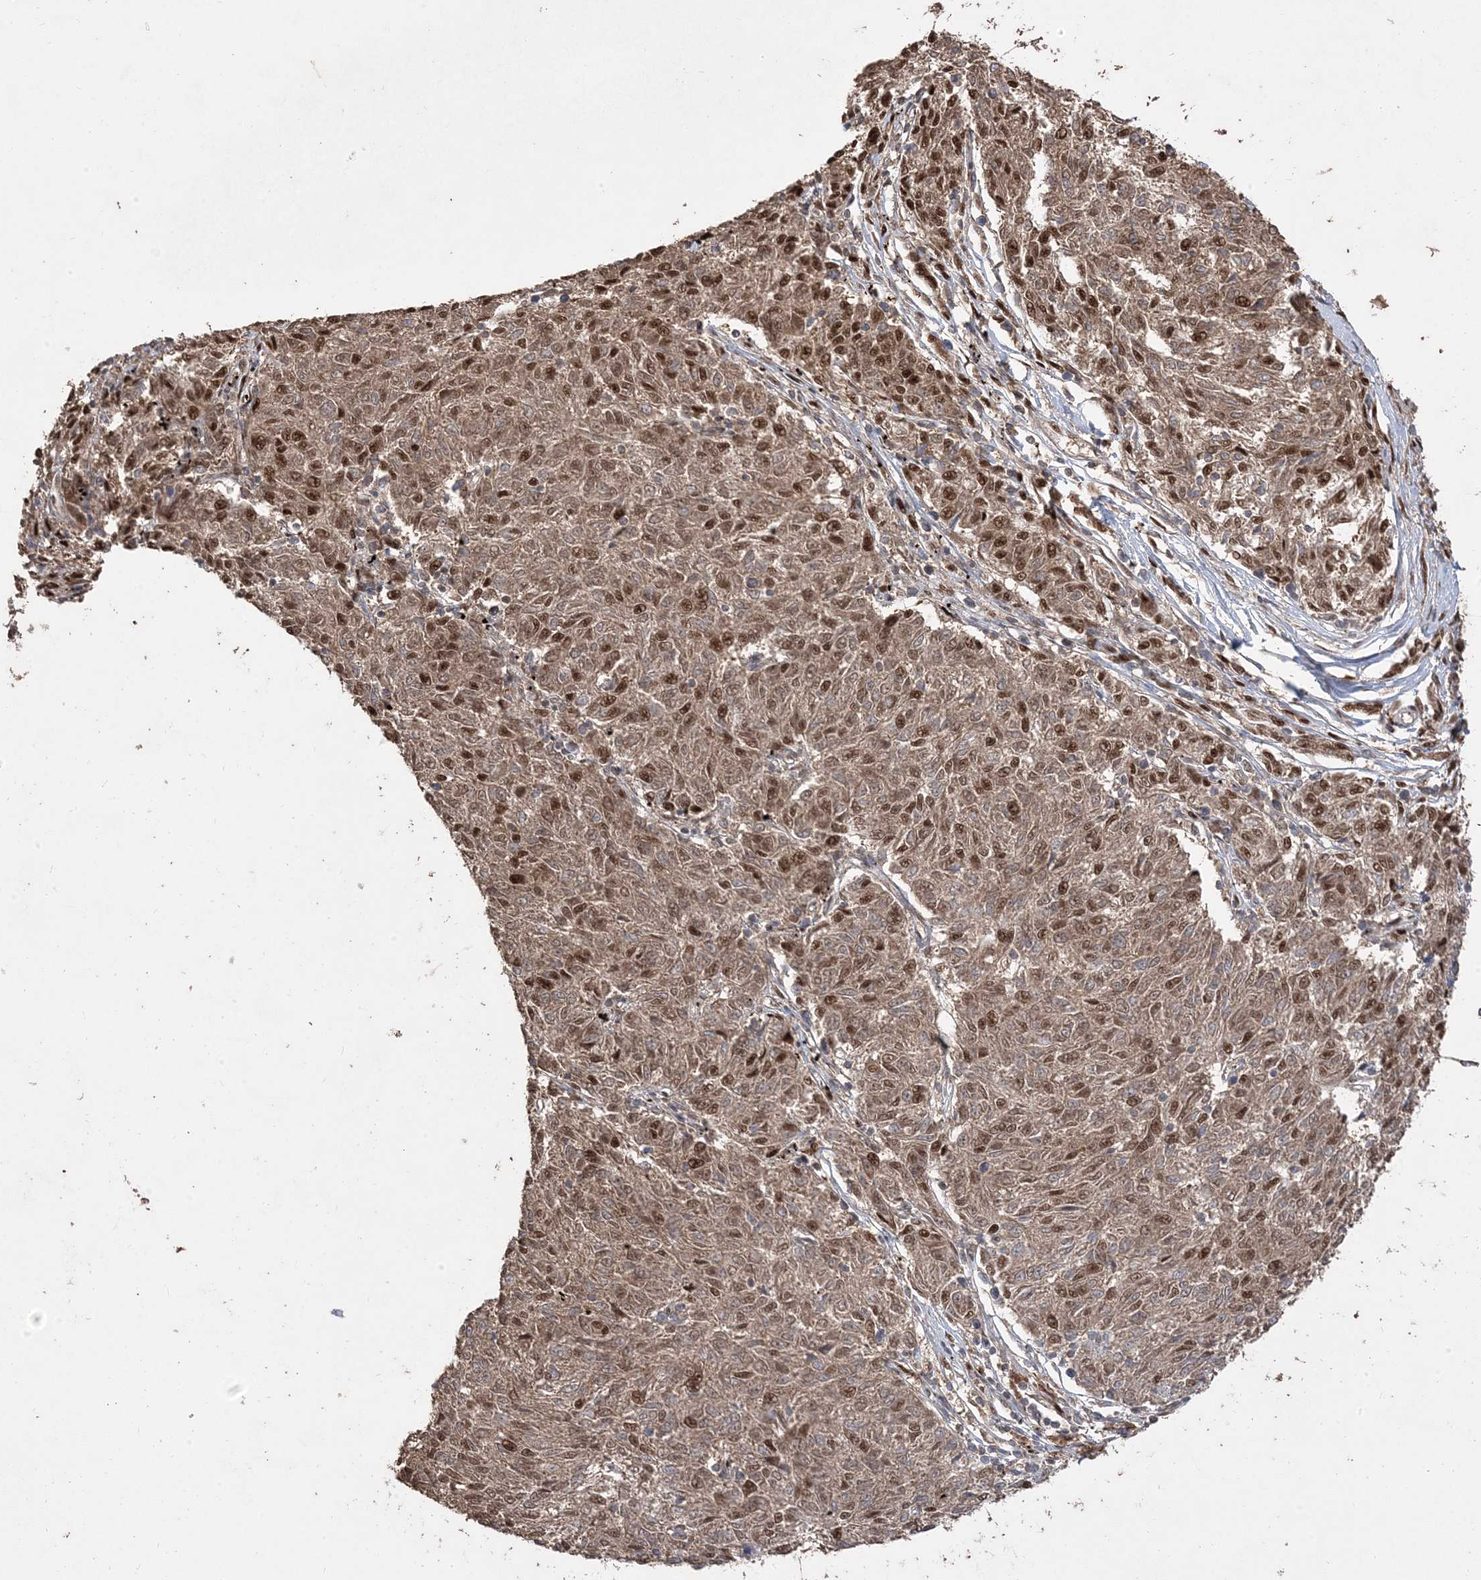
{"staining": {"intensity": "moderate", "quantity": ">75%", "location": "cytoplasmic/membranous,nuclear"}, "tissue": "melanoma", "cell_type": "Tumor cells", "image_type": "cancer", "snomed": [{"axis": "morphology", "description": "Malignant melanoma, NOS"}, {"axis": "topography", "description": "Skin"}], "caption": "Immunohistochemistry staining of malignant melanoma, which reveals medium levels of moderate cytoplasmic/membranous and nuclear expression in approximately >75% of tumor cells indicating moderate cytoplasmic/membranous and nuclear protein positivity. The staining was performed using DAB (3,3'-diaminobenzidine) (brown) for protein detection and nuclei were counterstained in hematoxylin (blue).", "gene": "PPOX", "patient": {"sex": "female", "age": 72}}